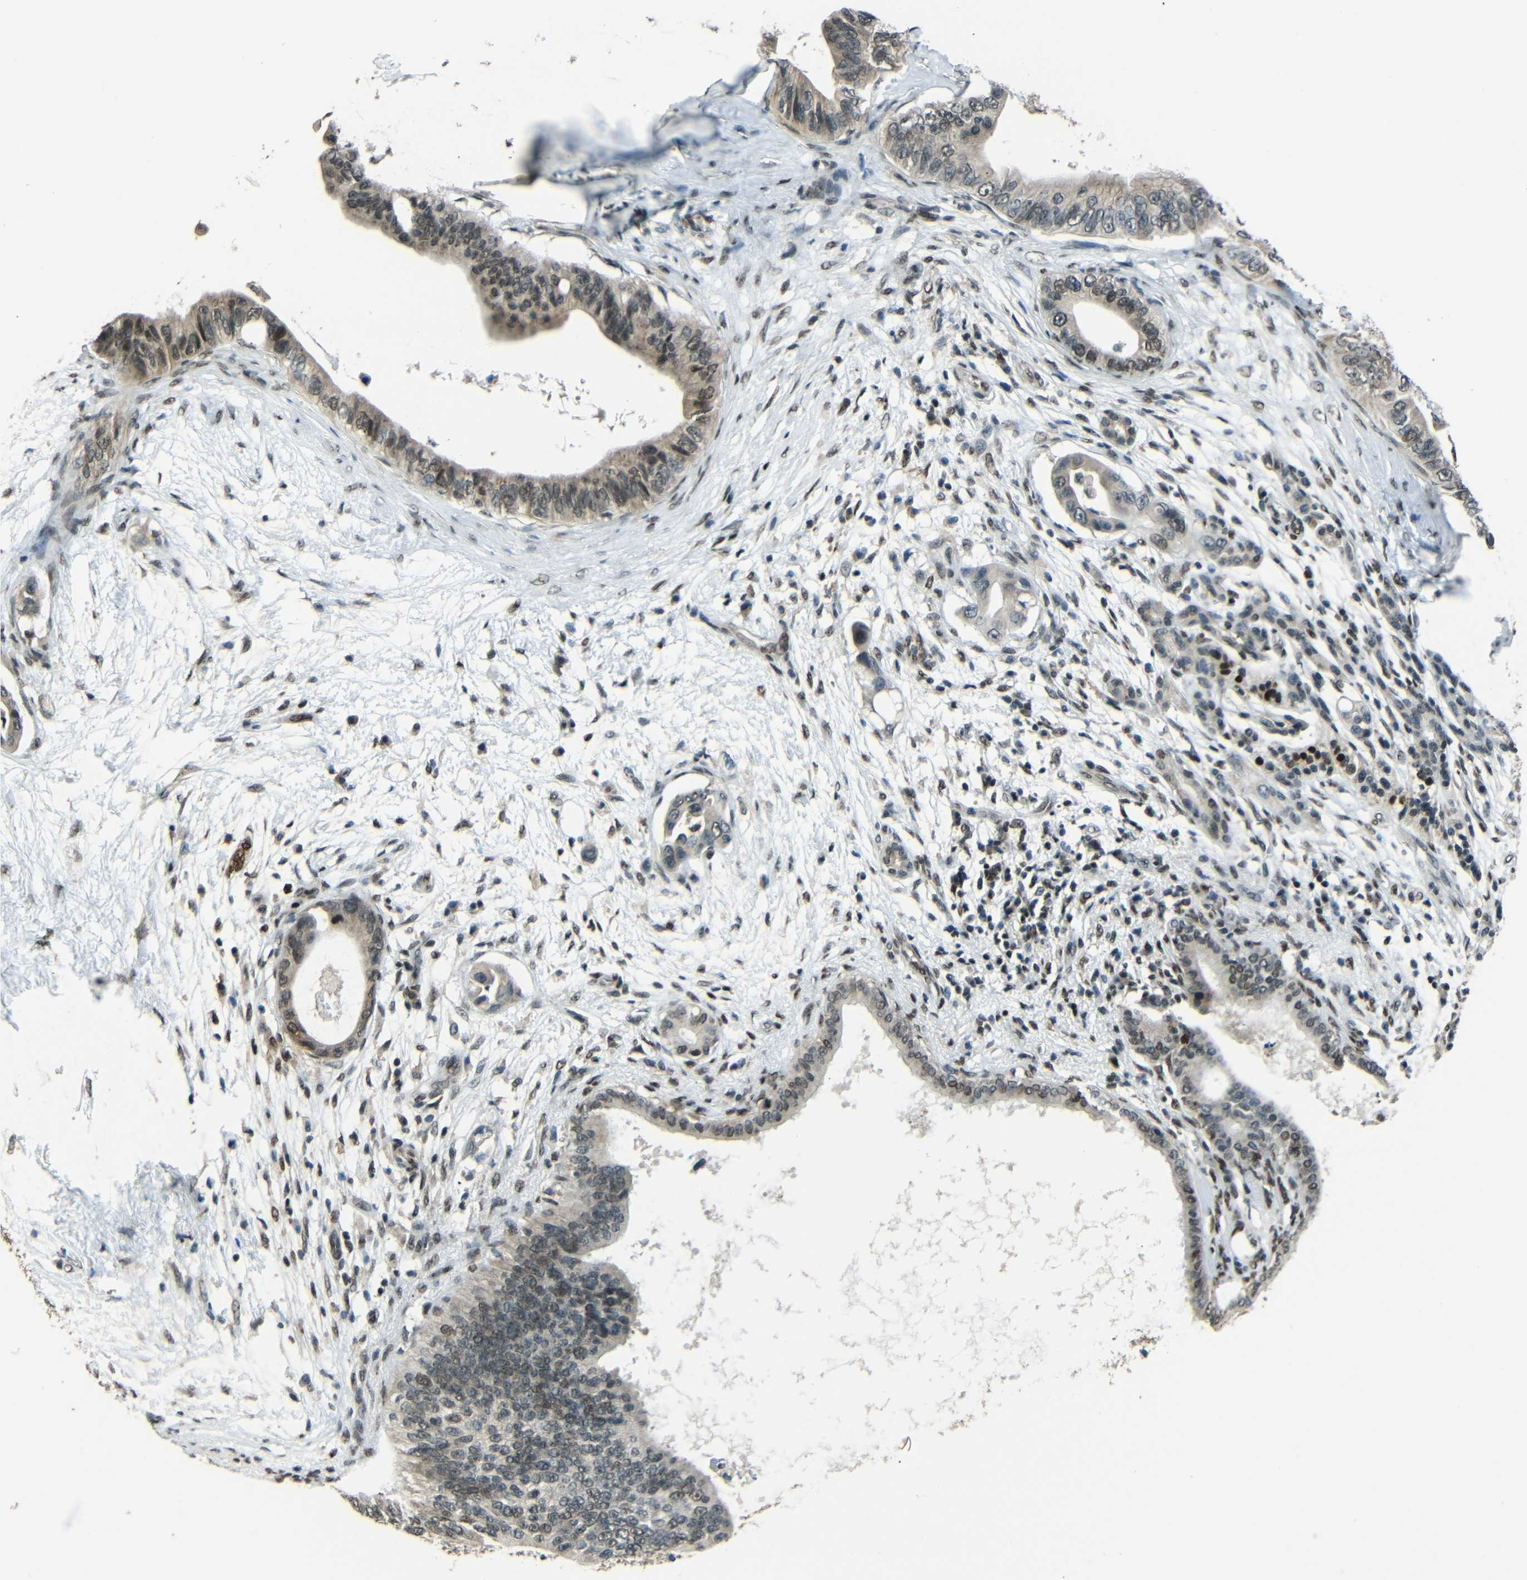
{"staining": {"intensity": "weak", "quantity": ">75%", "location": "cytoplasmic/membranous,nuclear"}, "tissue": "pancreatic cancer", "cell_type": "Tumor cells", "image_type": "cancer", "snomed": [{"axis": "morphology", "description": "Adenocarcinoma, NOS"}, {"axis": "topography", "description": "Pancreas"}], "caption": "Immunohistochemical staining of pancreatic cancer (adenocarcinoma) exhibits weak cytoplasmic/membranous and nuclear protein positivity in about >75% of tumor cells.", "gene": "PSIP1", "patient": {"sex": "male", "age": 77}}